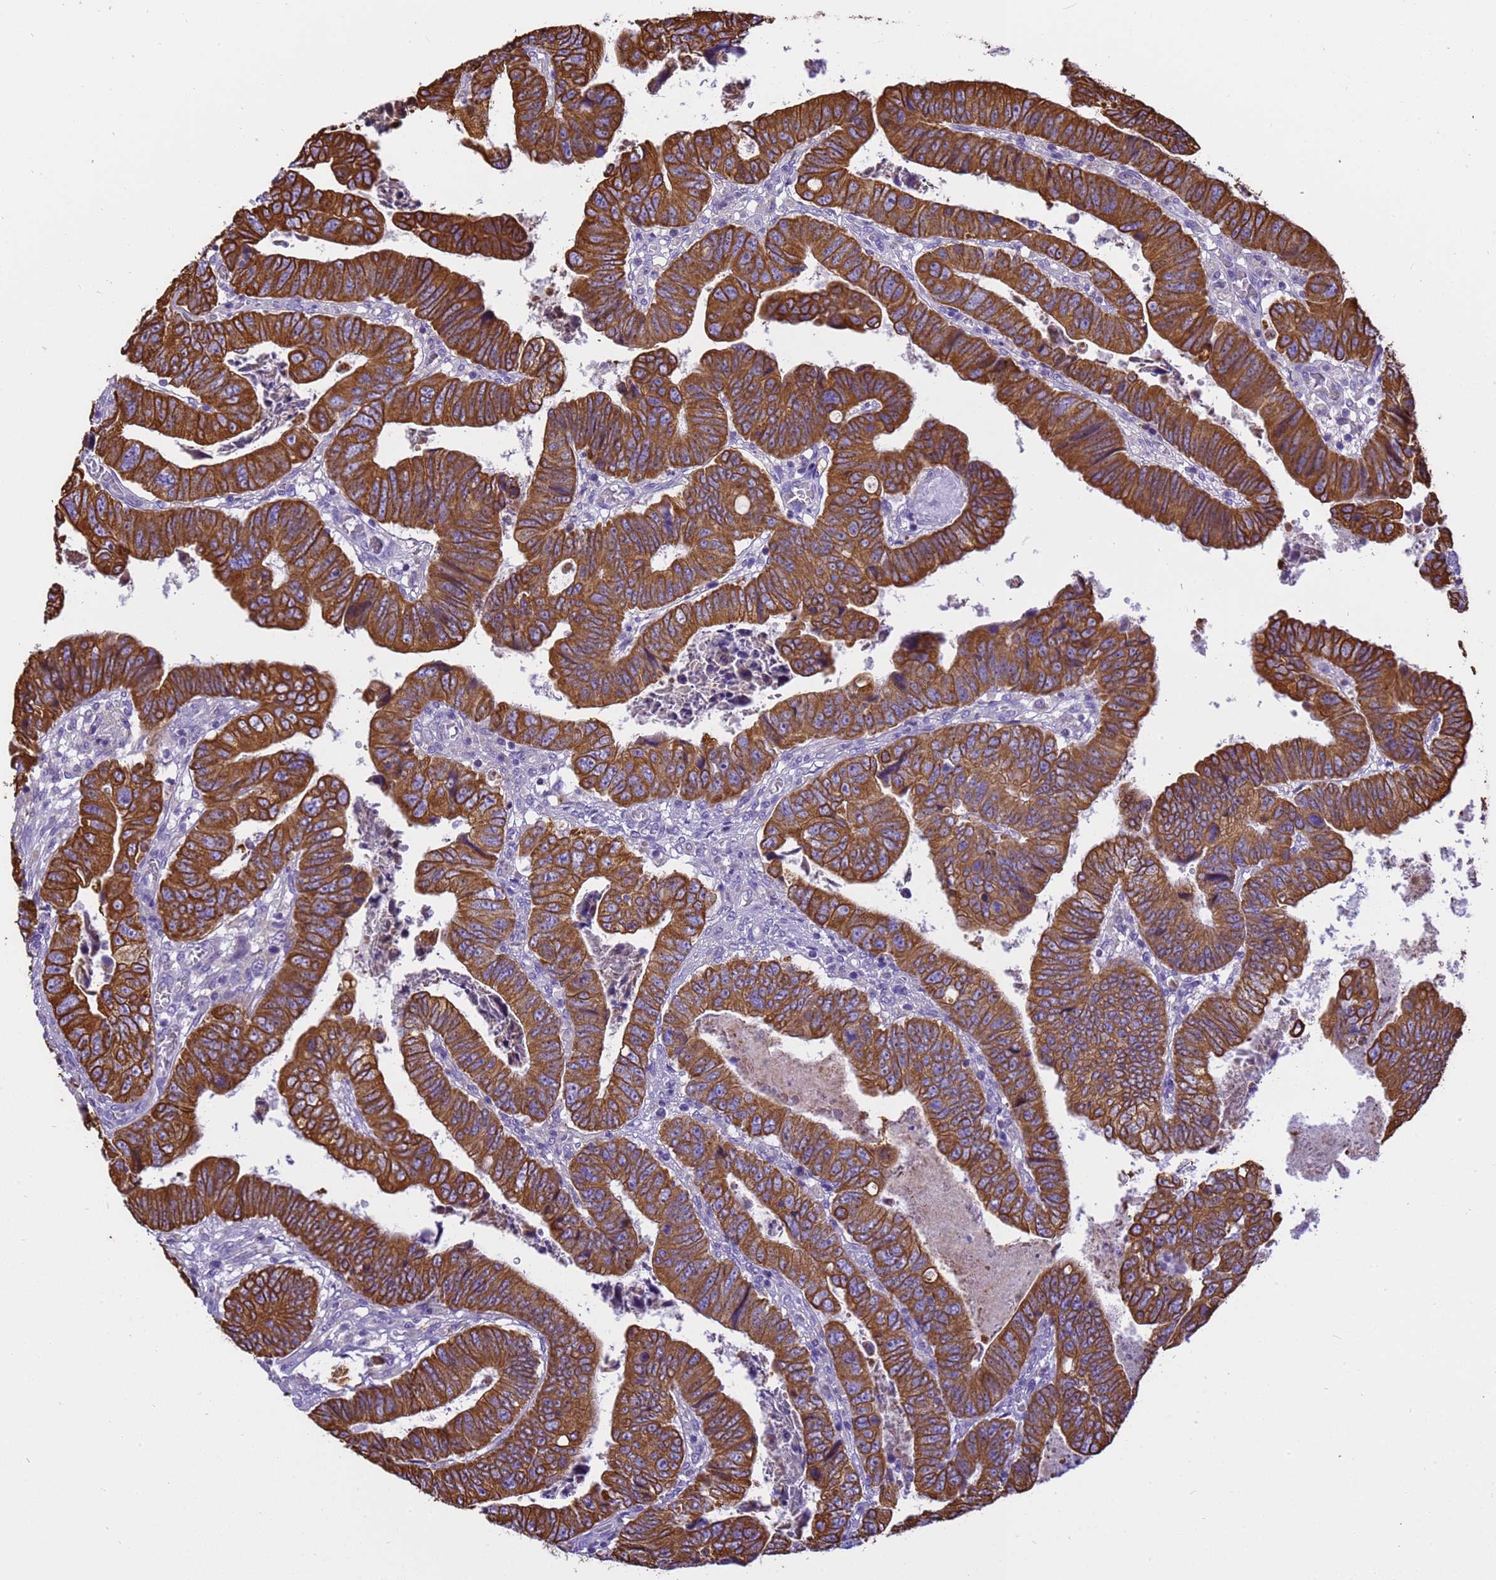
{"staining": {"intensity": "strong", "quantity": ">75%", "location": "cytoplasmic/membranous"}, "tissue": "colorectal cancer", "cell_type": "Tumor cells", "image_type": "cancer", "snomed": [{"axis": "morphology", "description": "Normal tissue, NOS"}, {"axis": "morphology", "description": "Adenocarcinoma, NOS"}, {"axis": "topography", "description": "Rectum"}], "caption": "DAB (3,3'-diaminobenzidine) immunohistochemical staining of human adenocarcinoma (colorectal) displays strong cytoplasmic/membranous protein positivity in about >75% of tumor cells.", "gene": "PIEZO2", "patient": {"sex": "female", "age": 65}}